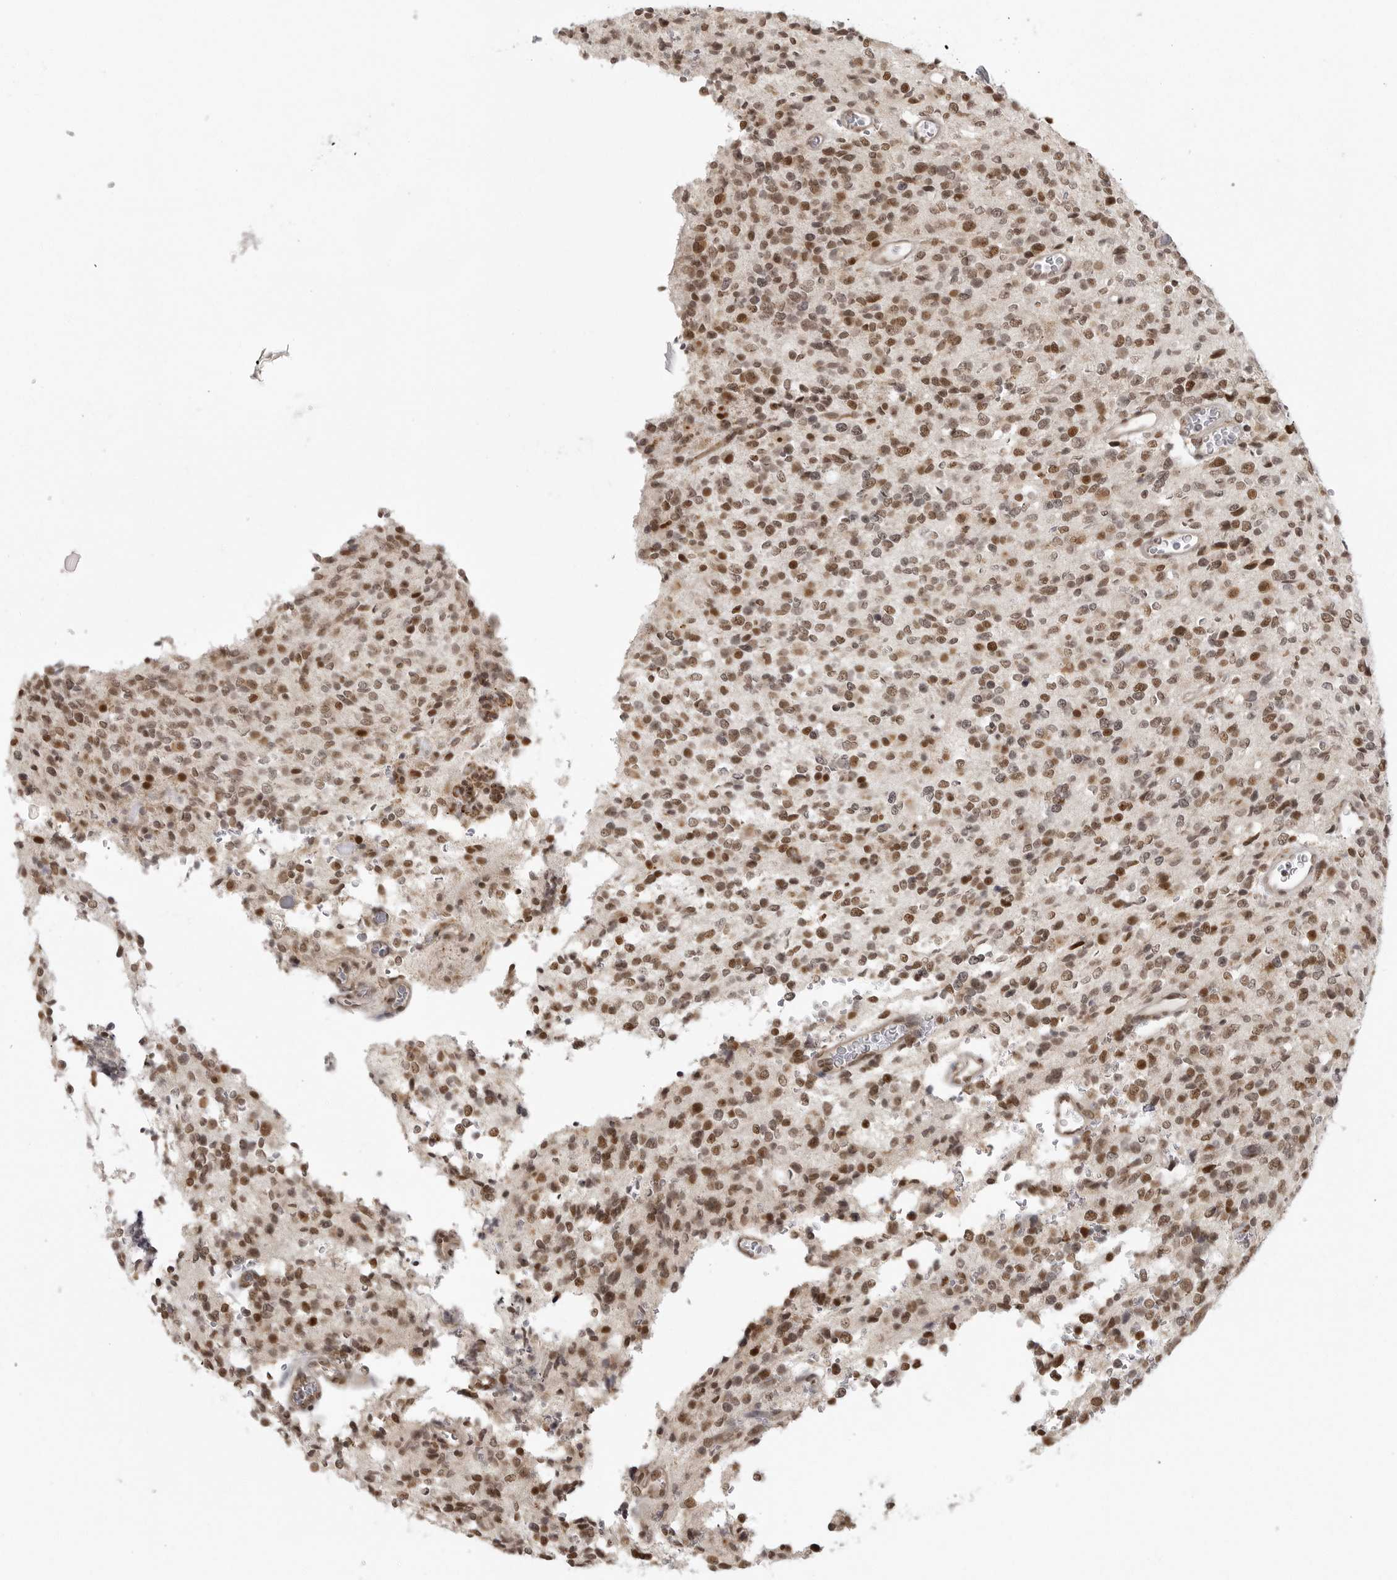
{"staining": {"intensity": "moderate", "quantity": ">75%", "location": "nuclear"}, "tissue": "glioma", "cell_type": "Tumor cells", "image_type": "cancer", "snomed": [{"axis": "morphology", "description": "Glioma, malignant, High grade"}, {"axis": "topography", "description": "Brain"}], "caption": "Protein expression analysis of glioma reveals moderate nuclear staining in approximately >75% of tumor cells.", "gene": "ISG20L2", "patient": {"sex": "male", "age": 34}}